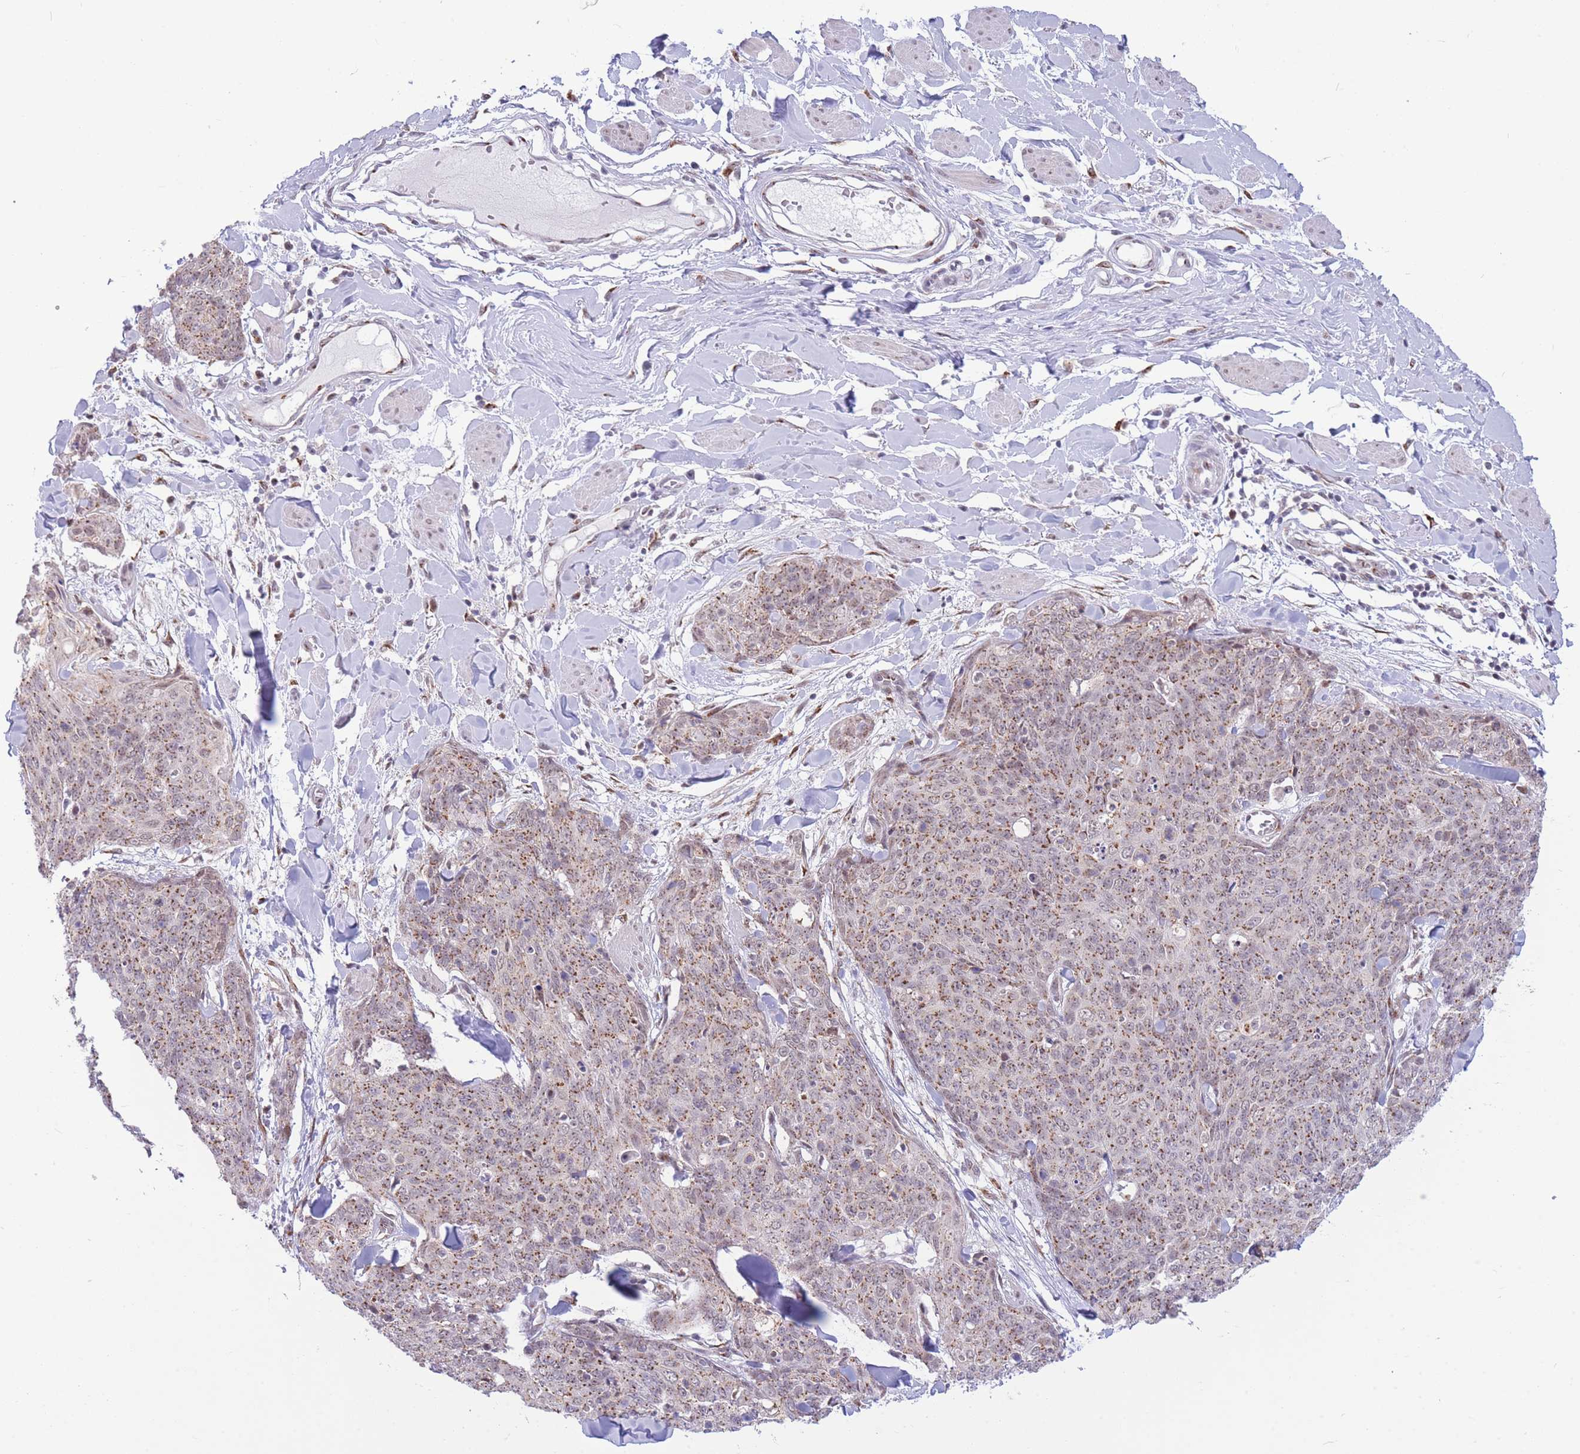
{"staining": {"intensity": "moderate", "quantity": ">75%", "location": "cytoplasmic/membranous,nuclear"}, "tissue": "skin cancer", "cell_type": "Tumor cells", "image_type": "cancer", "snomed": [{"axis": "morphology", "description": "Squamous cell carcinoma, NOS"}, {"axis": "topography", "description": "Skin"}, {"axis": "topography", "description": "Vulva"}], "caption": "Protein staining reveals moderate cytoplasmic/membranous and nuclear positivity in about >75% of tumor cells in skin cancer.", "gene": "INO80C", "patient": {"sex": "female", "age": 85}}